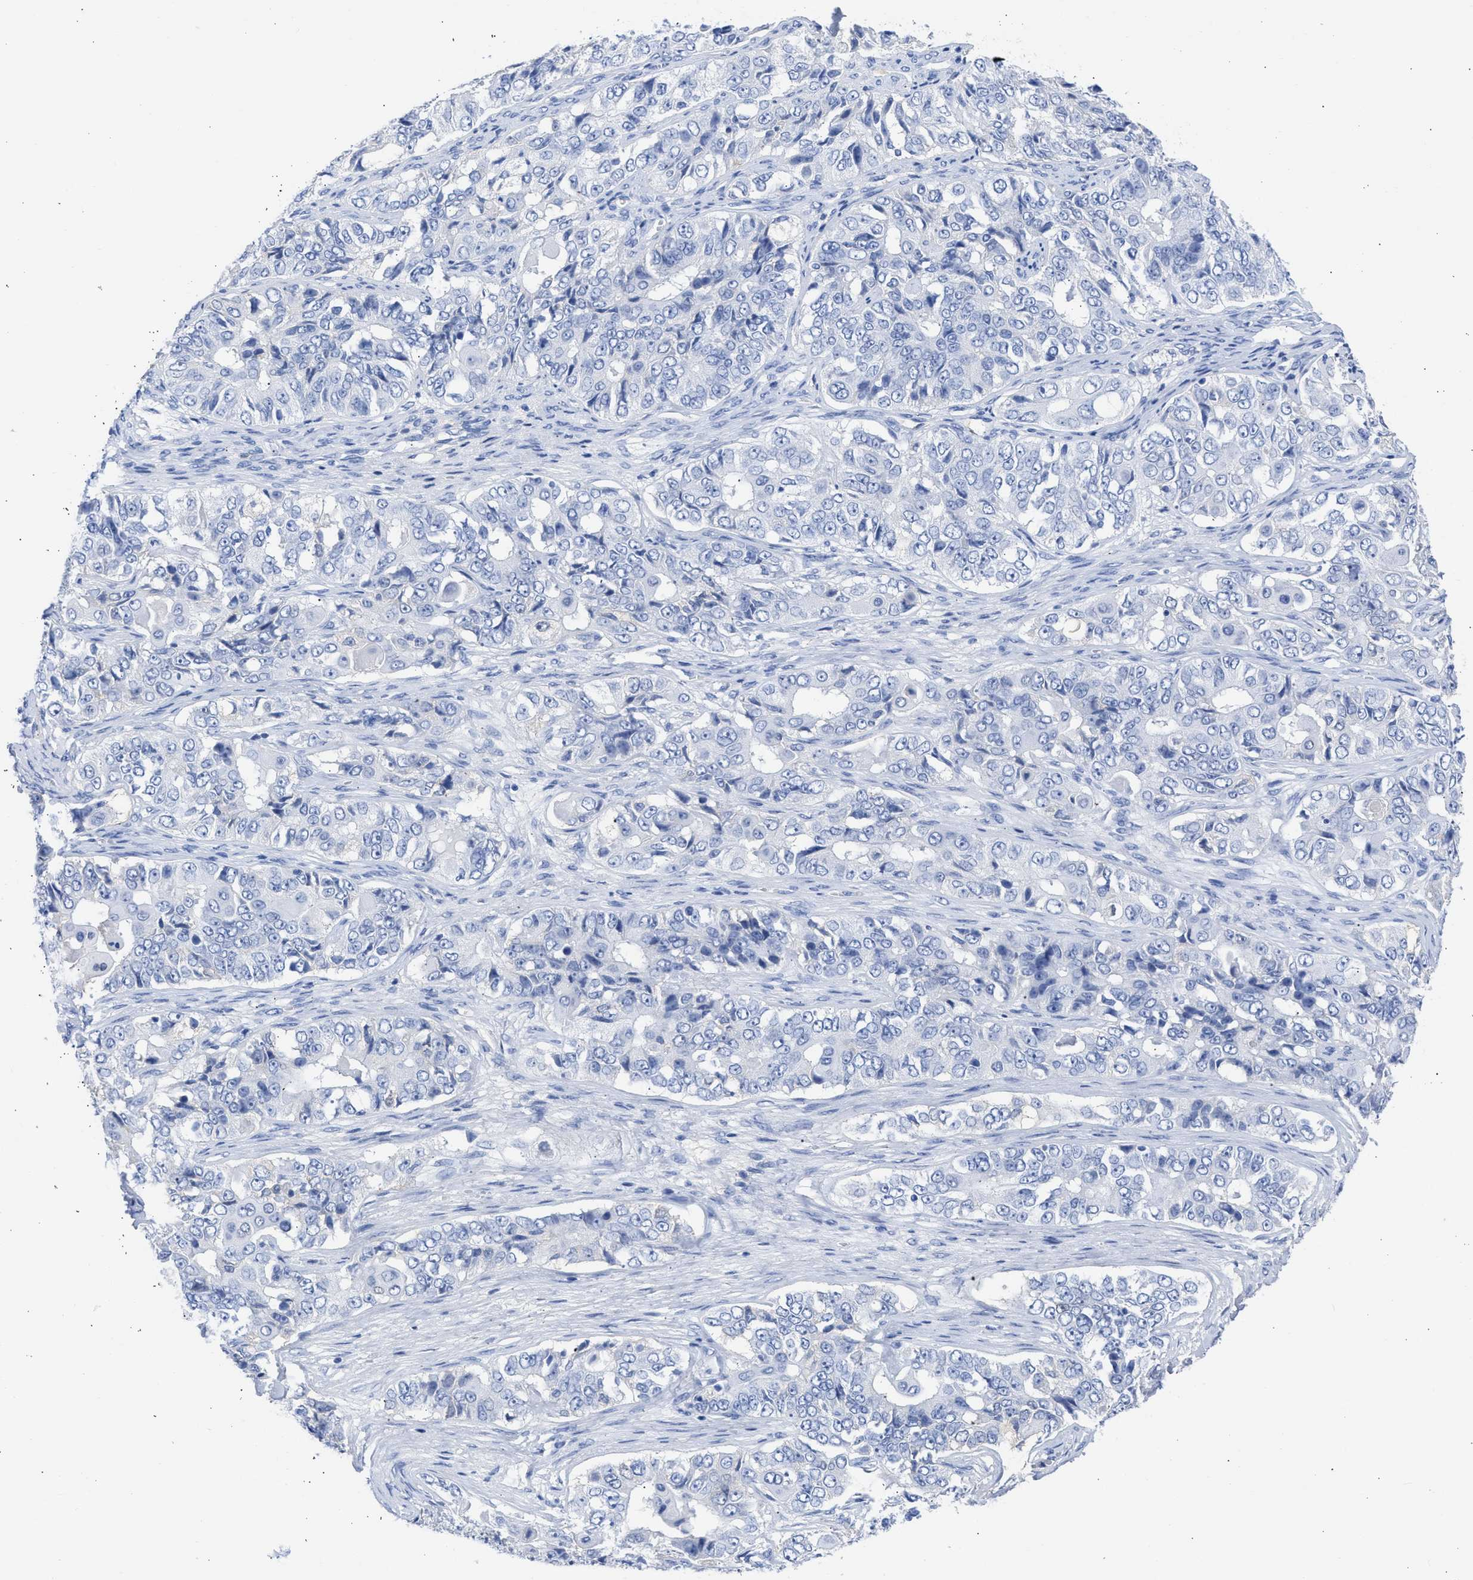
{"staining": {"intensity": "negative", "quantity": "none", "location": "none"}, "tissue": "ovarian cancer", "cell_type": "Tumor cells", "image_type": "cancer", "snomed": [{"axis": "morphology", "description": "Carcinoma, endometroid"}, {"axis": "topography", "description": "Ovary"}], "caption": "Immunohistochemistry of ovarian cancer reveals no expression in tumor cells.", "gene": "RSPH1", "patient": {"sex": "female", "age": 51}}